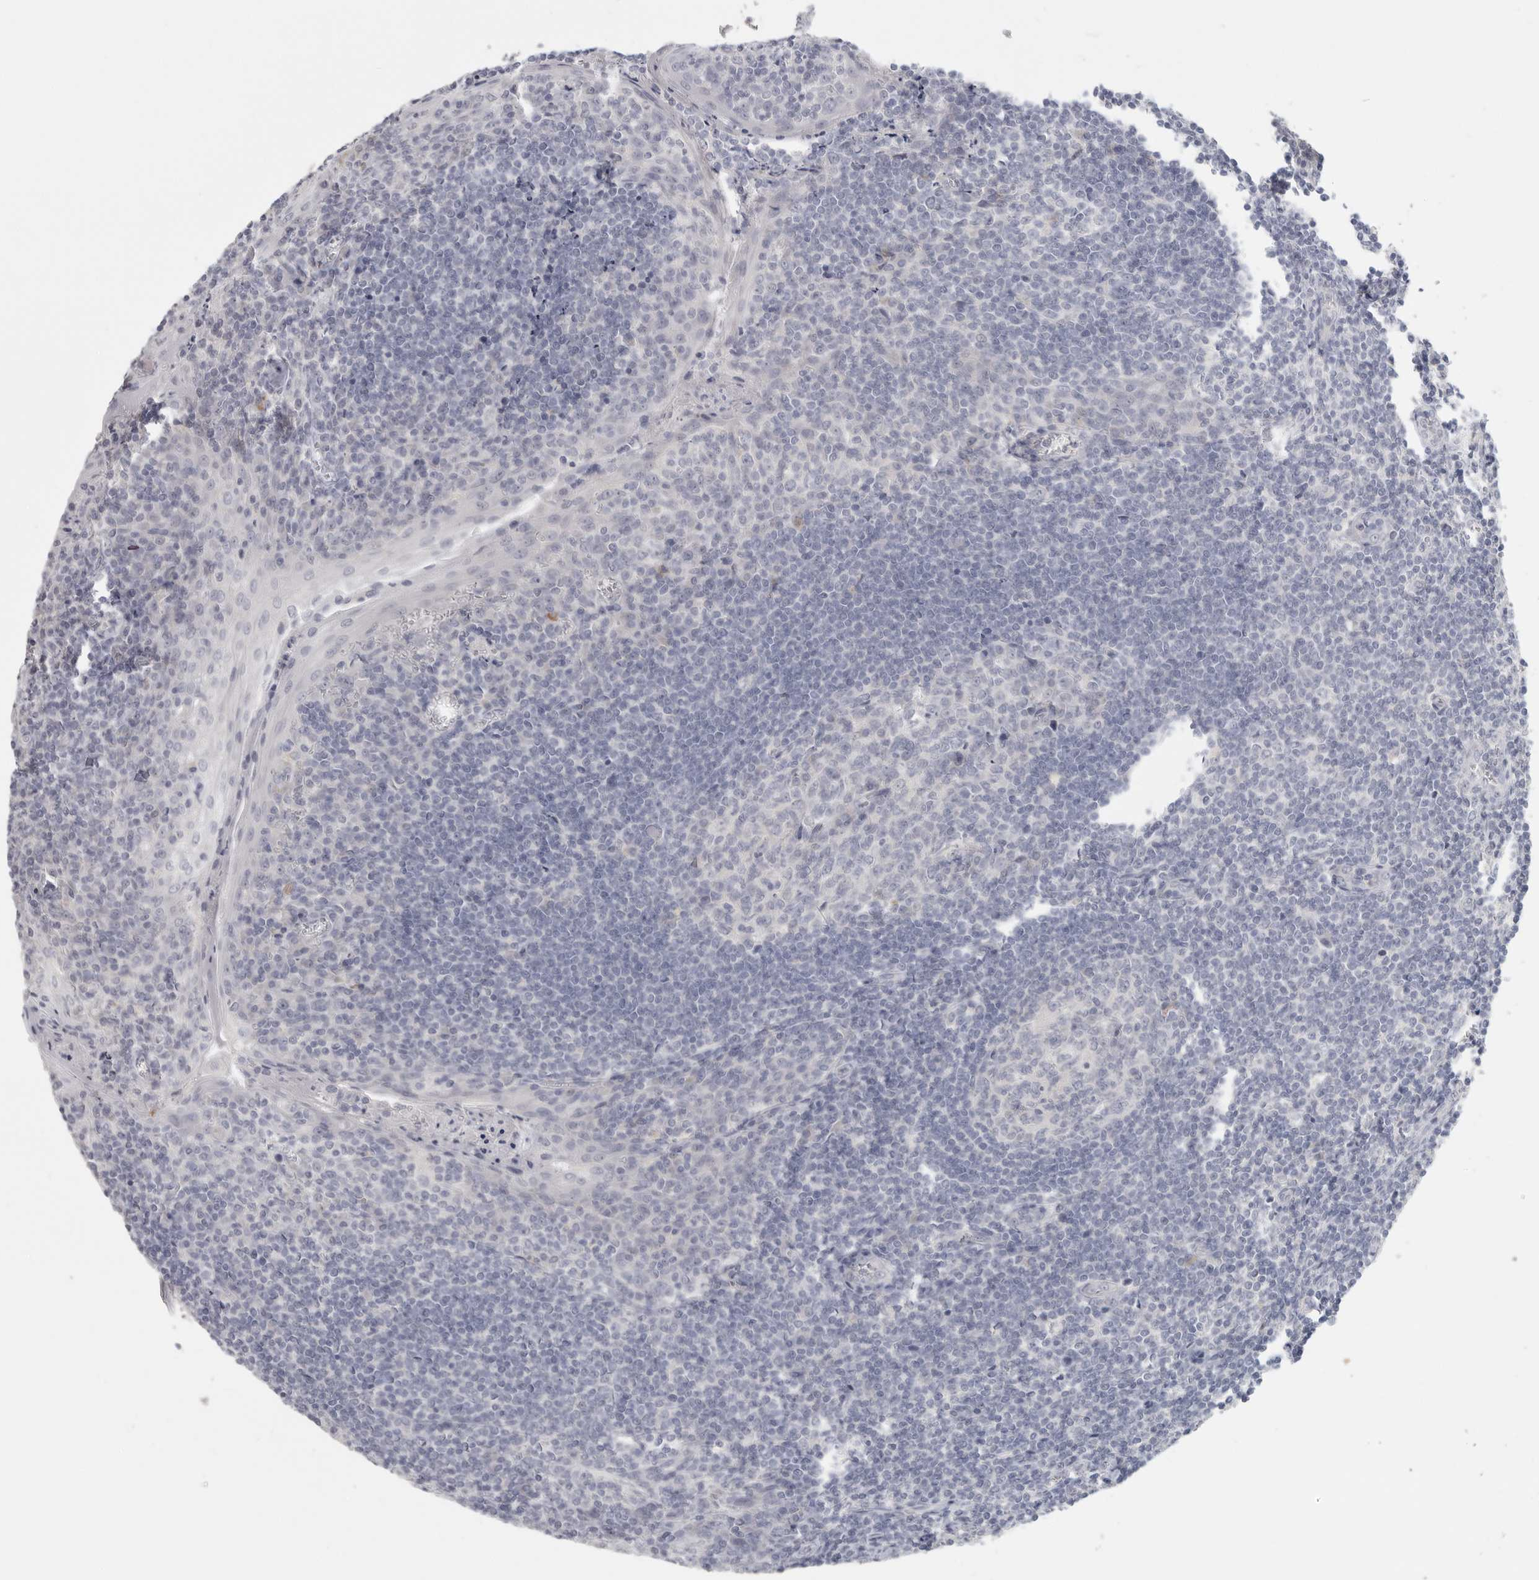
{"staining": {"intensity": "negative", "quantity": "none", "location": "none"}, "tissue": "tonsil", "cell_type": "Germinal center cells", "image_type": "normal", "snomed": [{"axis": "morphology", "description": "Normal tissue, NOS"}, {"axis": "topography", "description": "Tonsil"}], "caption": "Immunohistochemical staining of benign tonsil demonstrates no significant expression in germinal center cells.", "gene": "DNAJC11", "patient": {"sex": "male", "age": 27}}